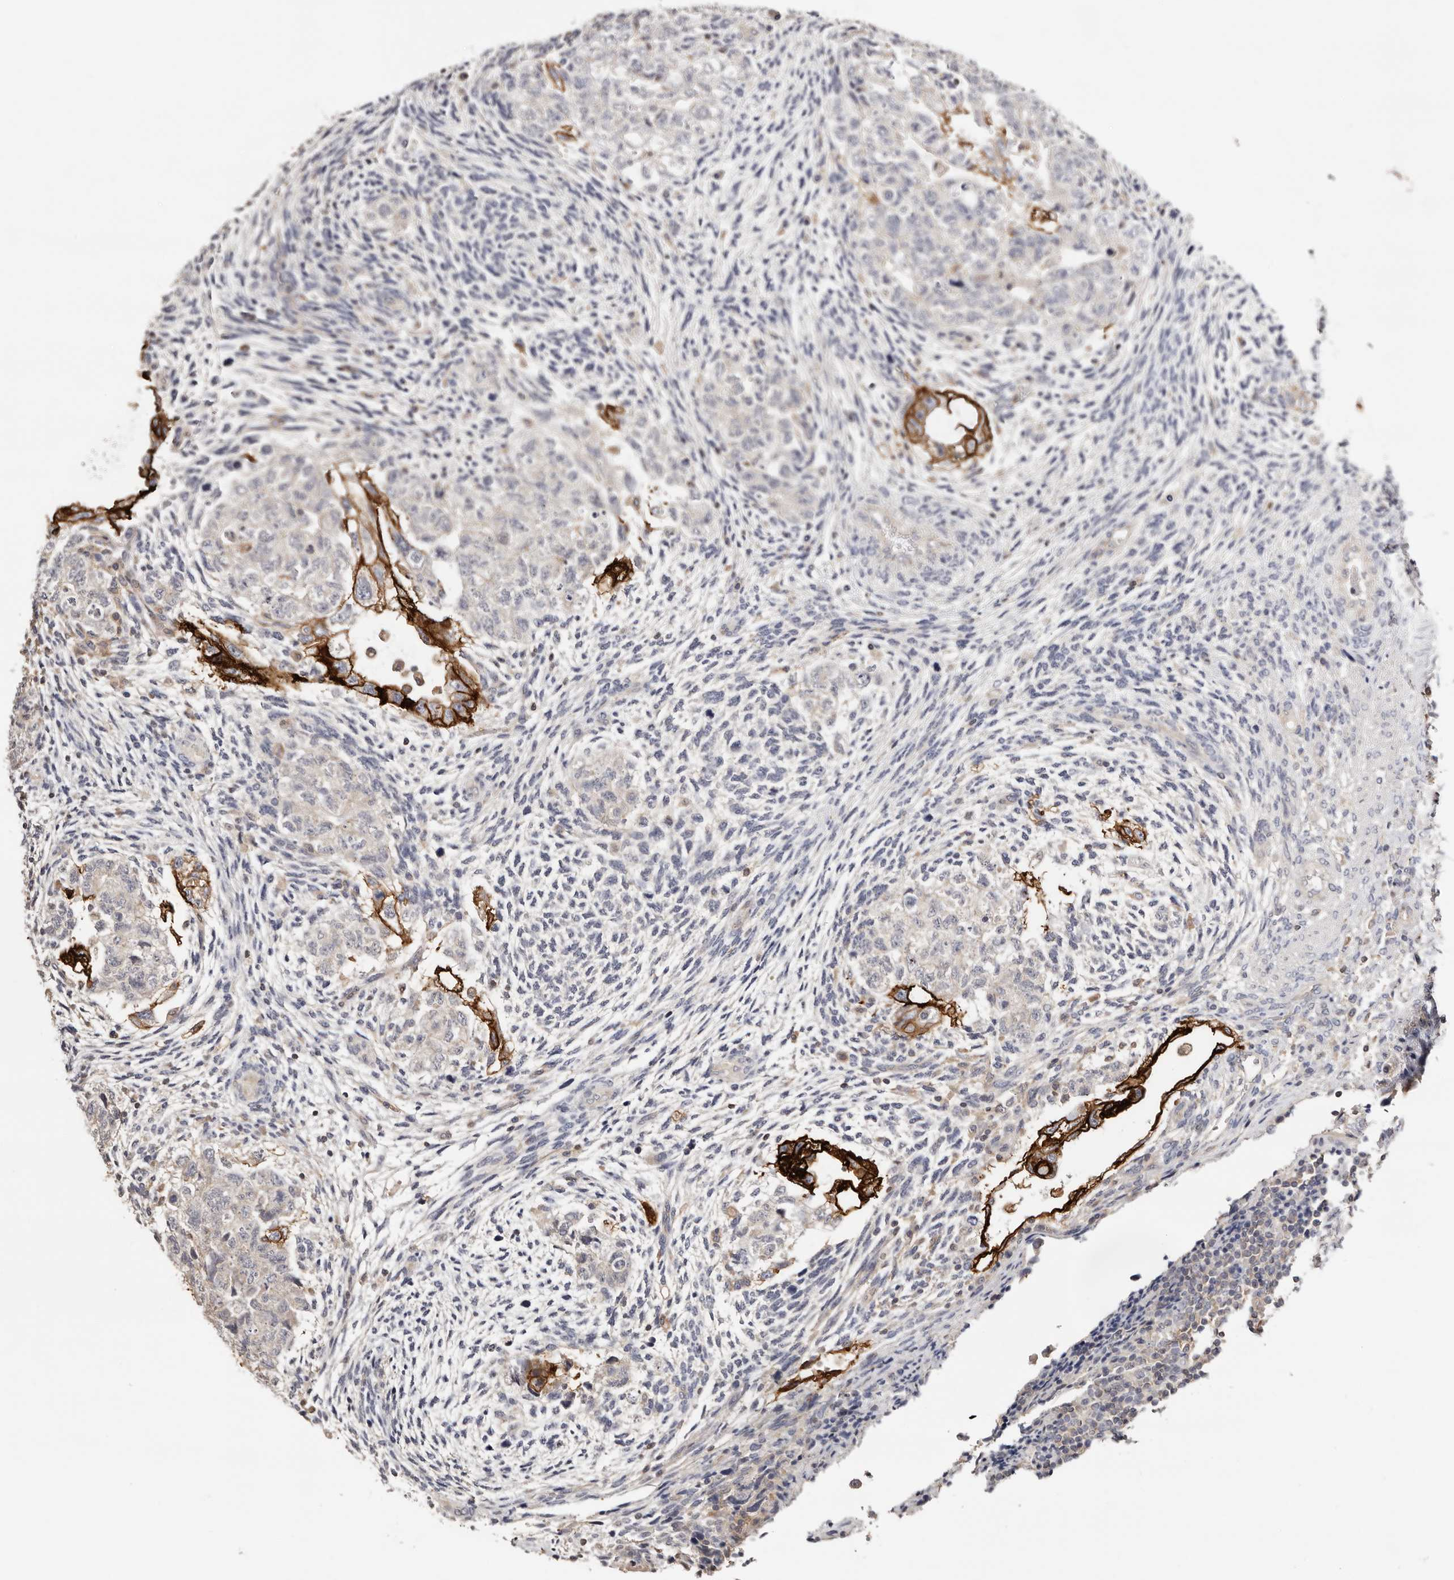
{"staining": {"intensity": "strong", "quantity": "25%-75%", "location": "cytoplasmic/membranous"}, "tissue": "testis cancer", "cell_type": "Tumor cells", "image_type": "cancer", "snomed": [{"axis": "morphology", "description": "Normal tissue, NOS"}, {"axis": "morphology", "description": "Carcinoma, Embryonal, NOS"}, {"axis": "topography", "description": "Testis"}], "caption": "Human testis cancer (embryonal carcinoma) stained with a brown dye displays strong cytoplasmic/membranous positive expression in about 25%-75% of tumor cells.", "gene": "S100A14", "patient": {"sex": "male", "age": 36}}